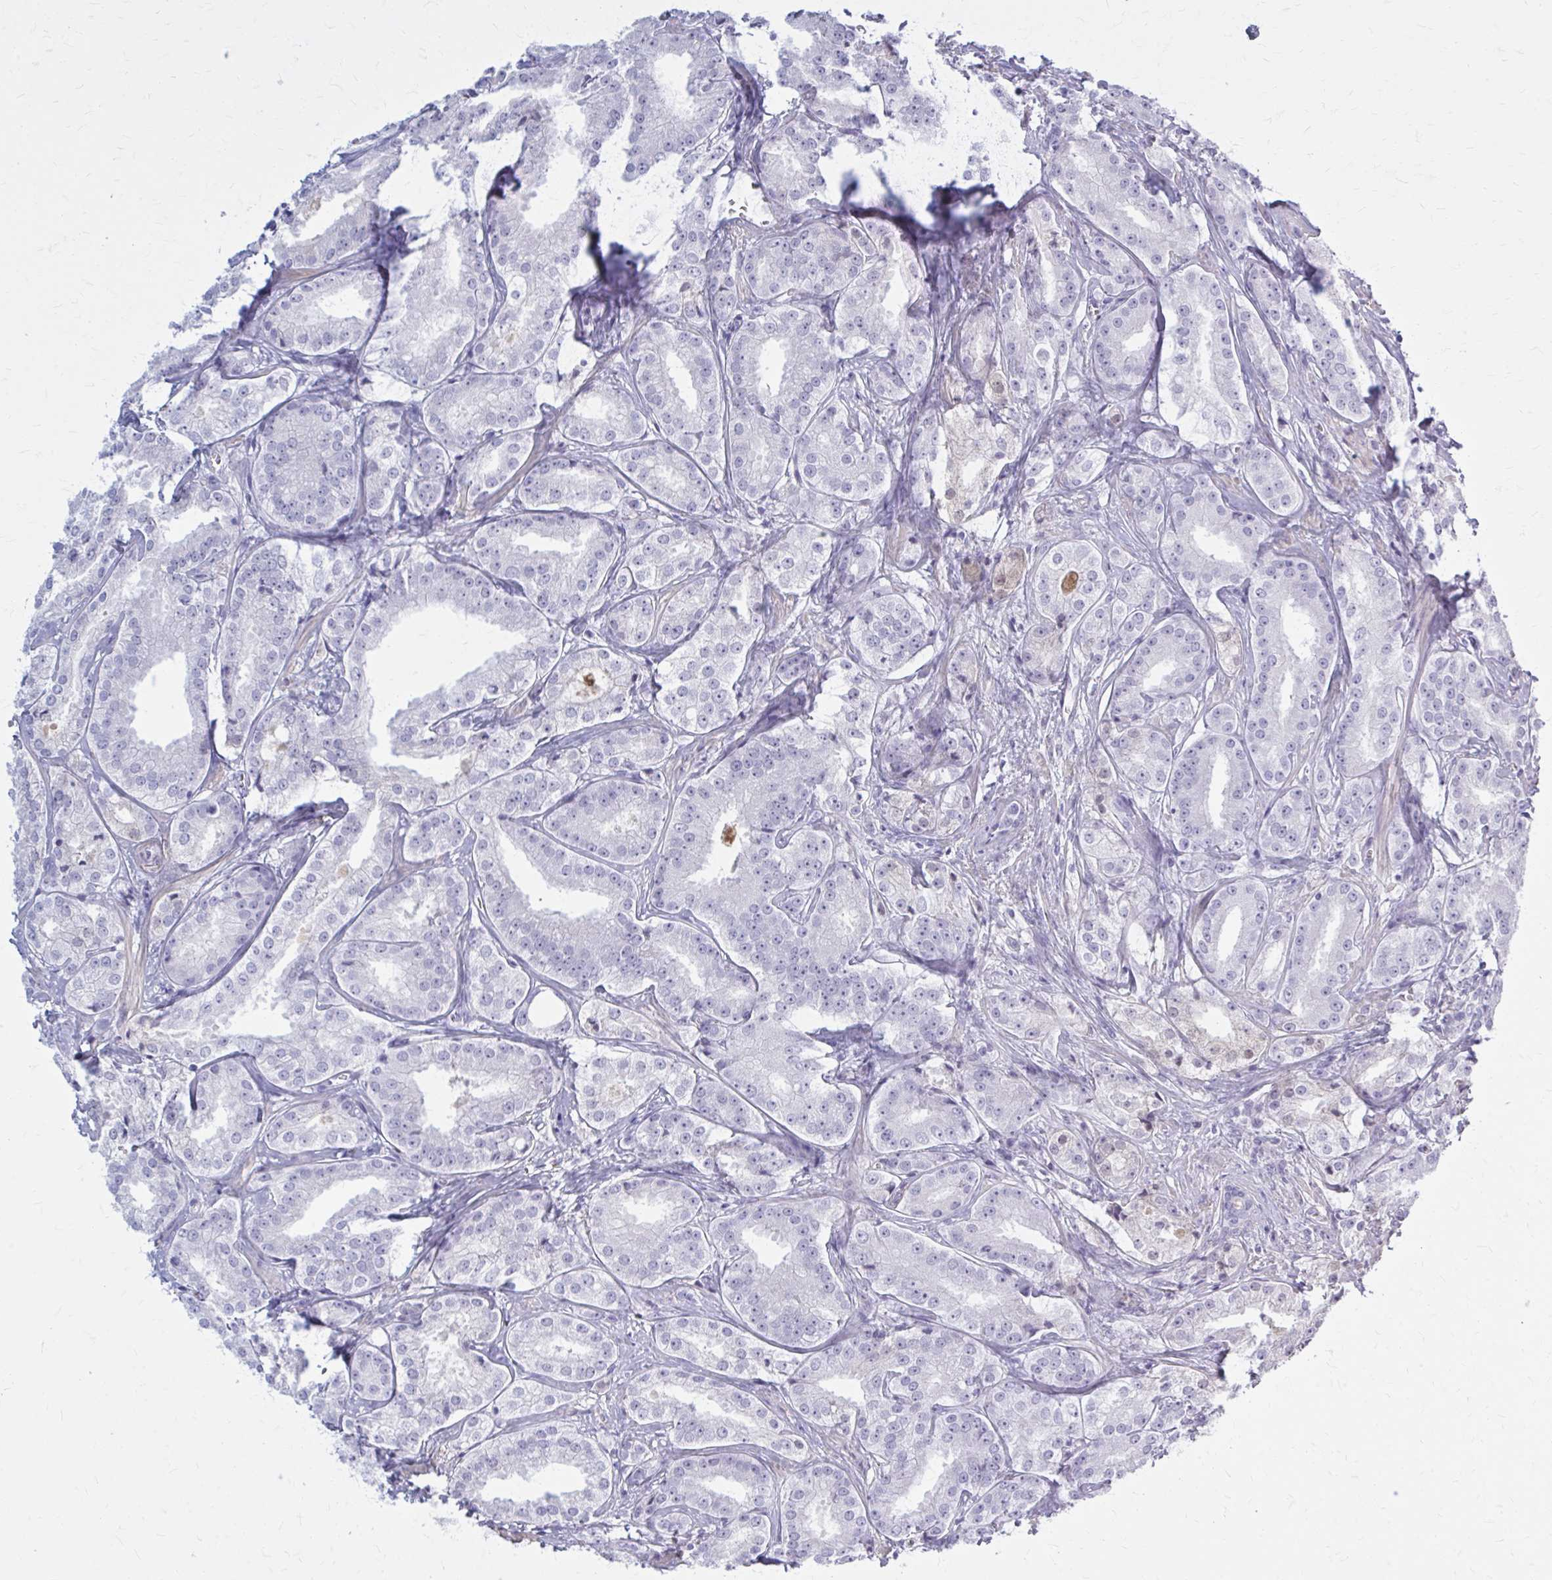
{"staining": {"intensity": "negative", "quantity": "none", "location": "none"}, "tissue": "prostate cancer", "cell_type": "Tumor cells", "image_type": "cancer", "snomed": [{"axis": "morphology", "description": "Adenocarcinoma, High grade"}, {"axis": "topography", "description": "Prostate"}], "caption": "This is a micrograph of IHC staining of prostate high-grade adenocarcinoma, which shows no expression in tumor cells.", "gene": "SERPIND1", "patient": {"sex": "male", "age": 64}}